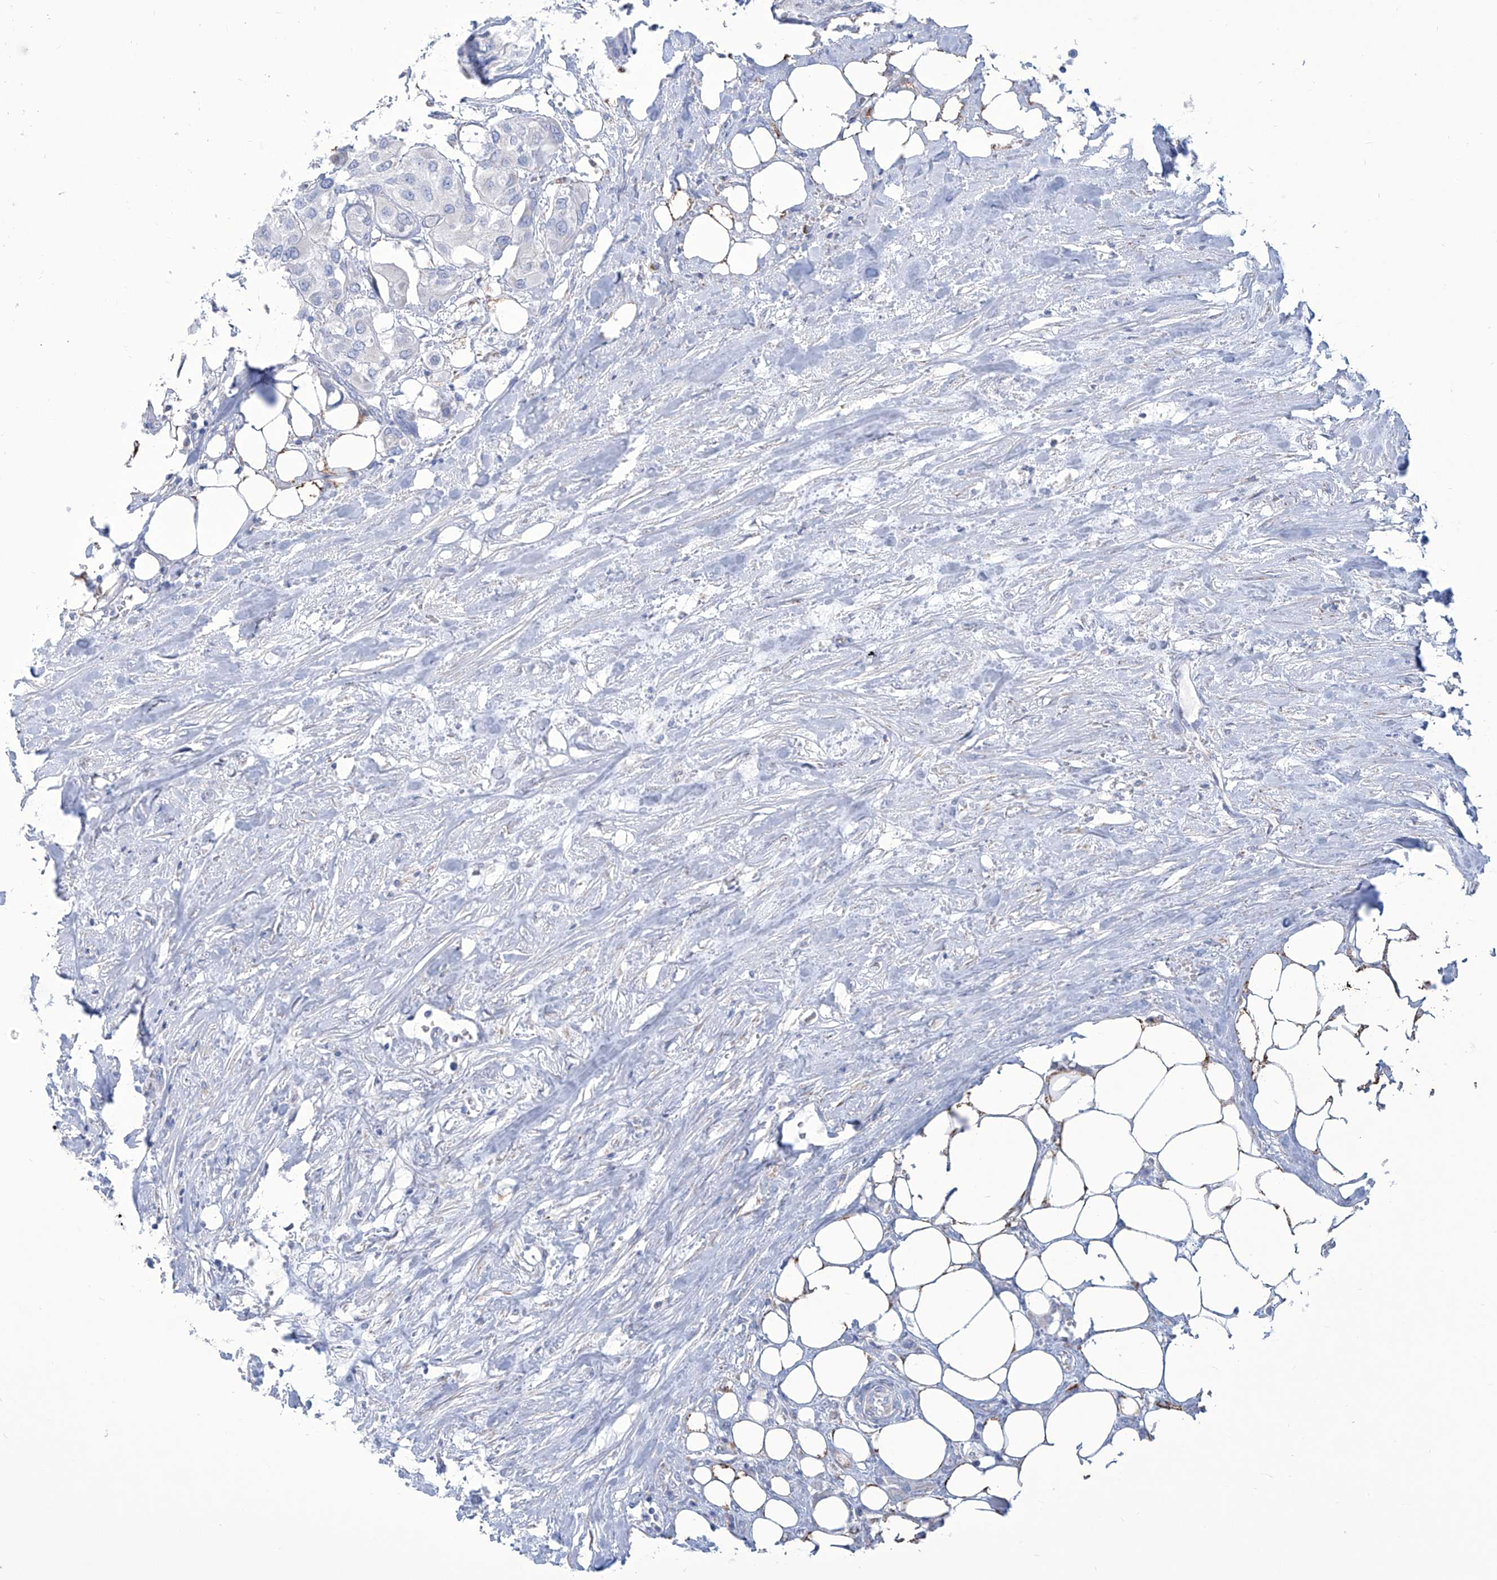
{"staining": {"intensity": "weak", "quantity": "<25%", "location": "cytoplasmic/membranous"}, "tissue": "urothelial cancer", "cell_type": "Tumor cells", "image_type": "cancer", "snomed": [{"axis": "morphology", "description": "Urothelial carcinoma, High grade"}, {"axis": "topography", "description": "Urinary bladder"}], "caption": "DAB immunohistochemical staining of urothelial cancer reveals no significant expression in tumor cells.", "gene": "ALDH6A1", "patient": {"sex": "male", "age": 64}}